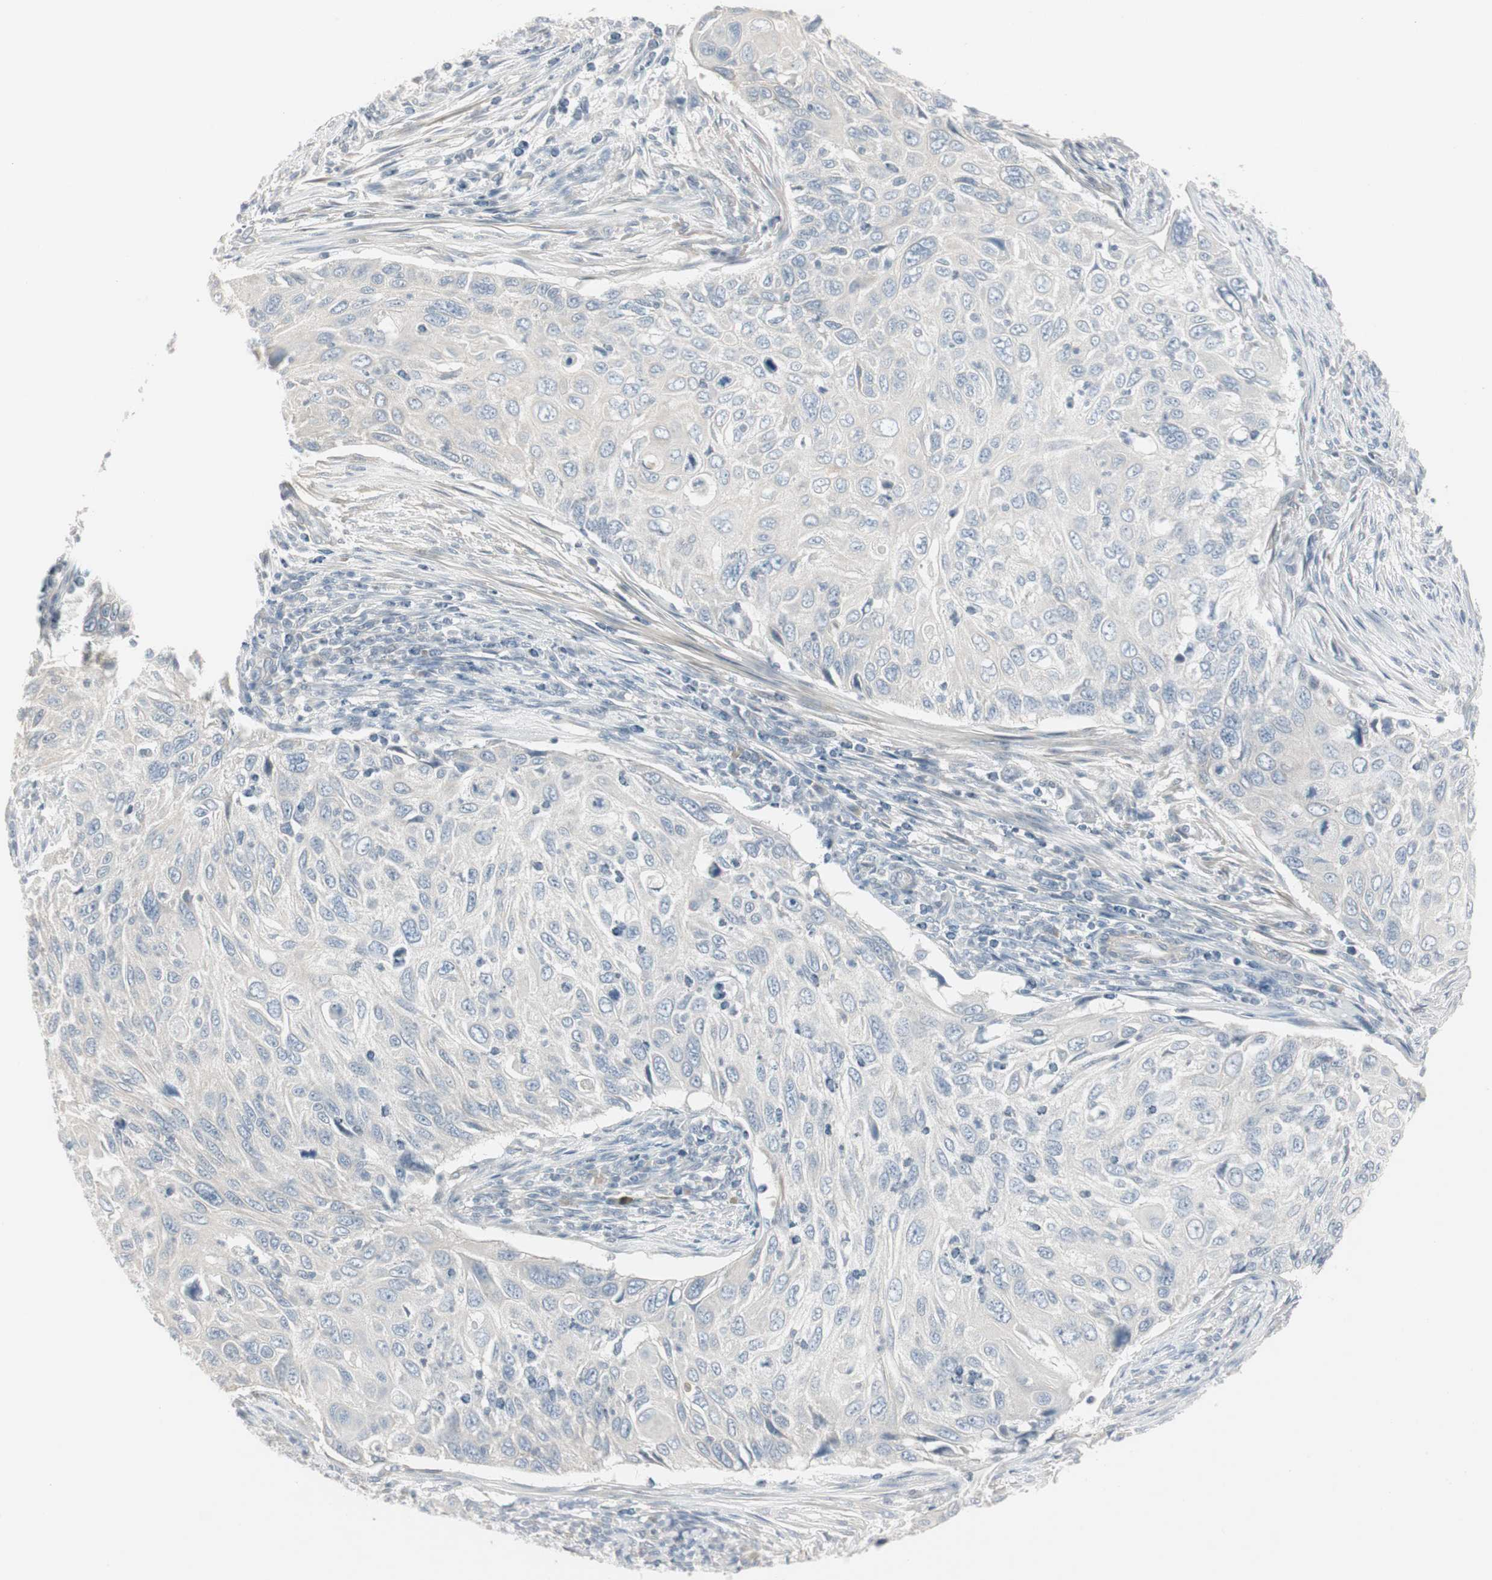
{"staining": {"intensity": "negative", "quantity": "none", "location": "none"}, "tissue": "cervical cancer", "cell_type": "Tumor cells", "image_type": "cancer", "snomed": [{"axis": "morphology", "description": "Squamous cell carcinoma, NOS"}, {"axis": "topography", "description": "Cervix"}], "caption": "Immunohistochemistry (IHC) image of human cervical cancer (squamous cell carcinoma) stained for a protein (brown), which demonstrates no positivity in tumor cells.", "gene": "DMPK", "patient": {"sex": "female", "age": 70}}